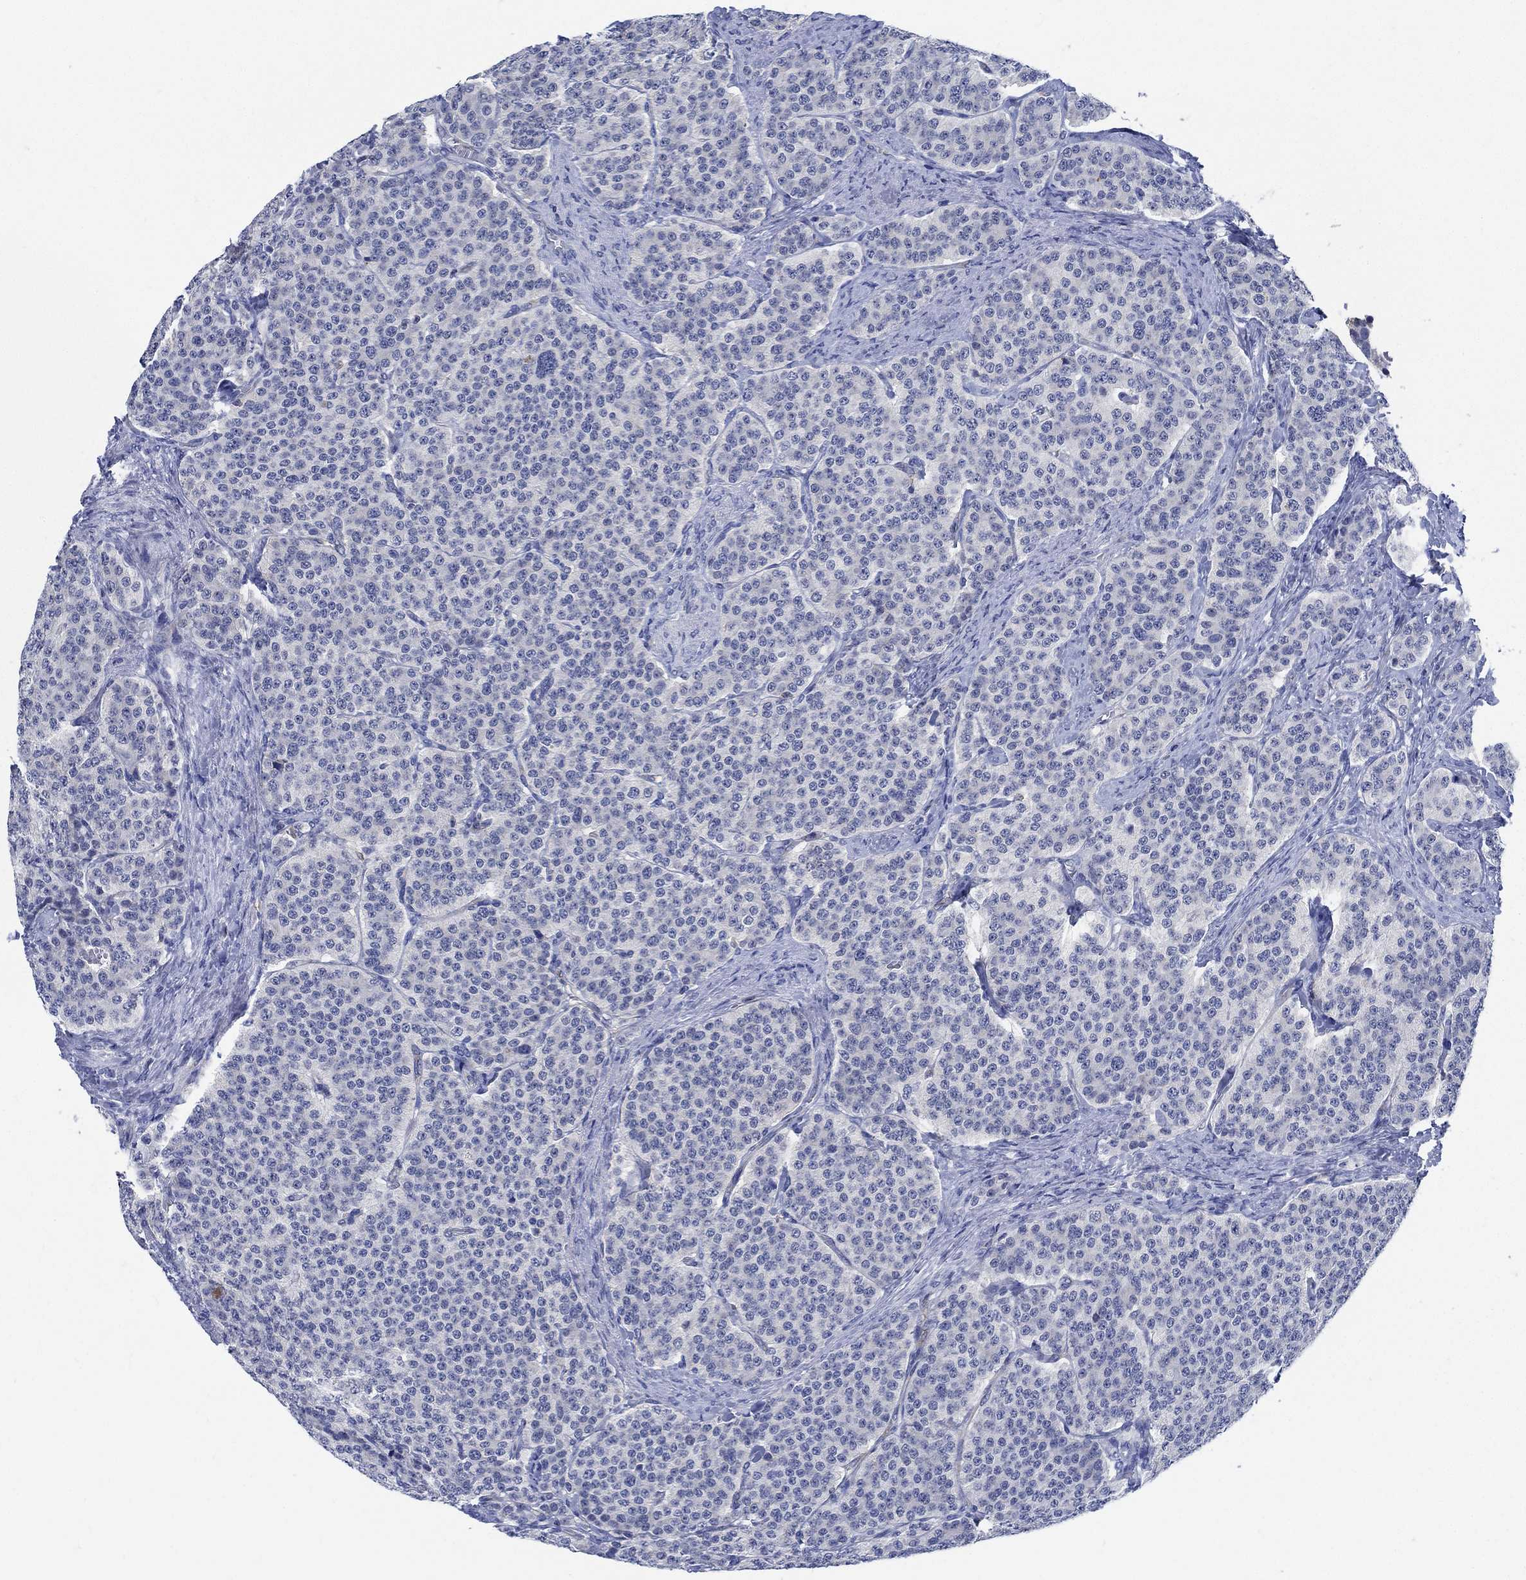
{"staining": {"intensity": "negative", "quantity": "none", "location": "none"}, "tissue": "carcinoid", "cell_type": "Tumor cells", "image_type": "cancer", "snomed": [{"axis": "morphology", "description": "Carcinoid, malignant, NOS"}, {"axis": "topography", "description": "Small intestine"}], "caption": "A micrograph of carcinoid (malignant) stained for a protein demonstrates no brown staining in tumor cells. (Brightfield microscopy of DAB immunohistochemistry (IHC) at high magnification).", "gene": "PHF21B", "patient": {"sex": "female", "age": 58}}